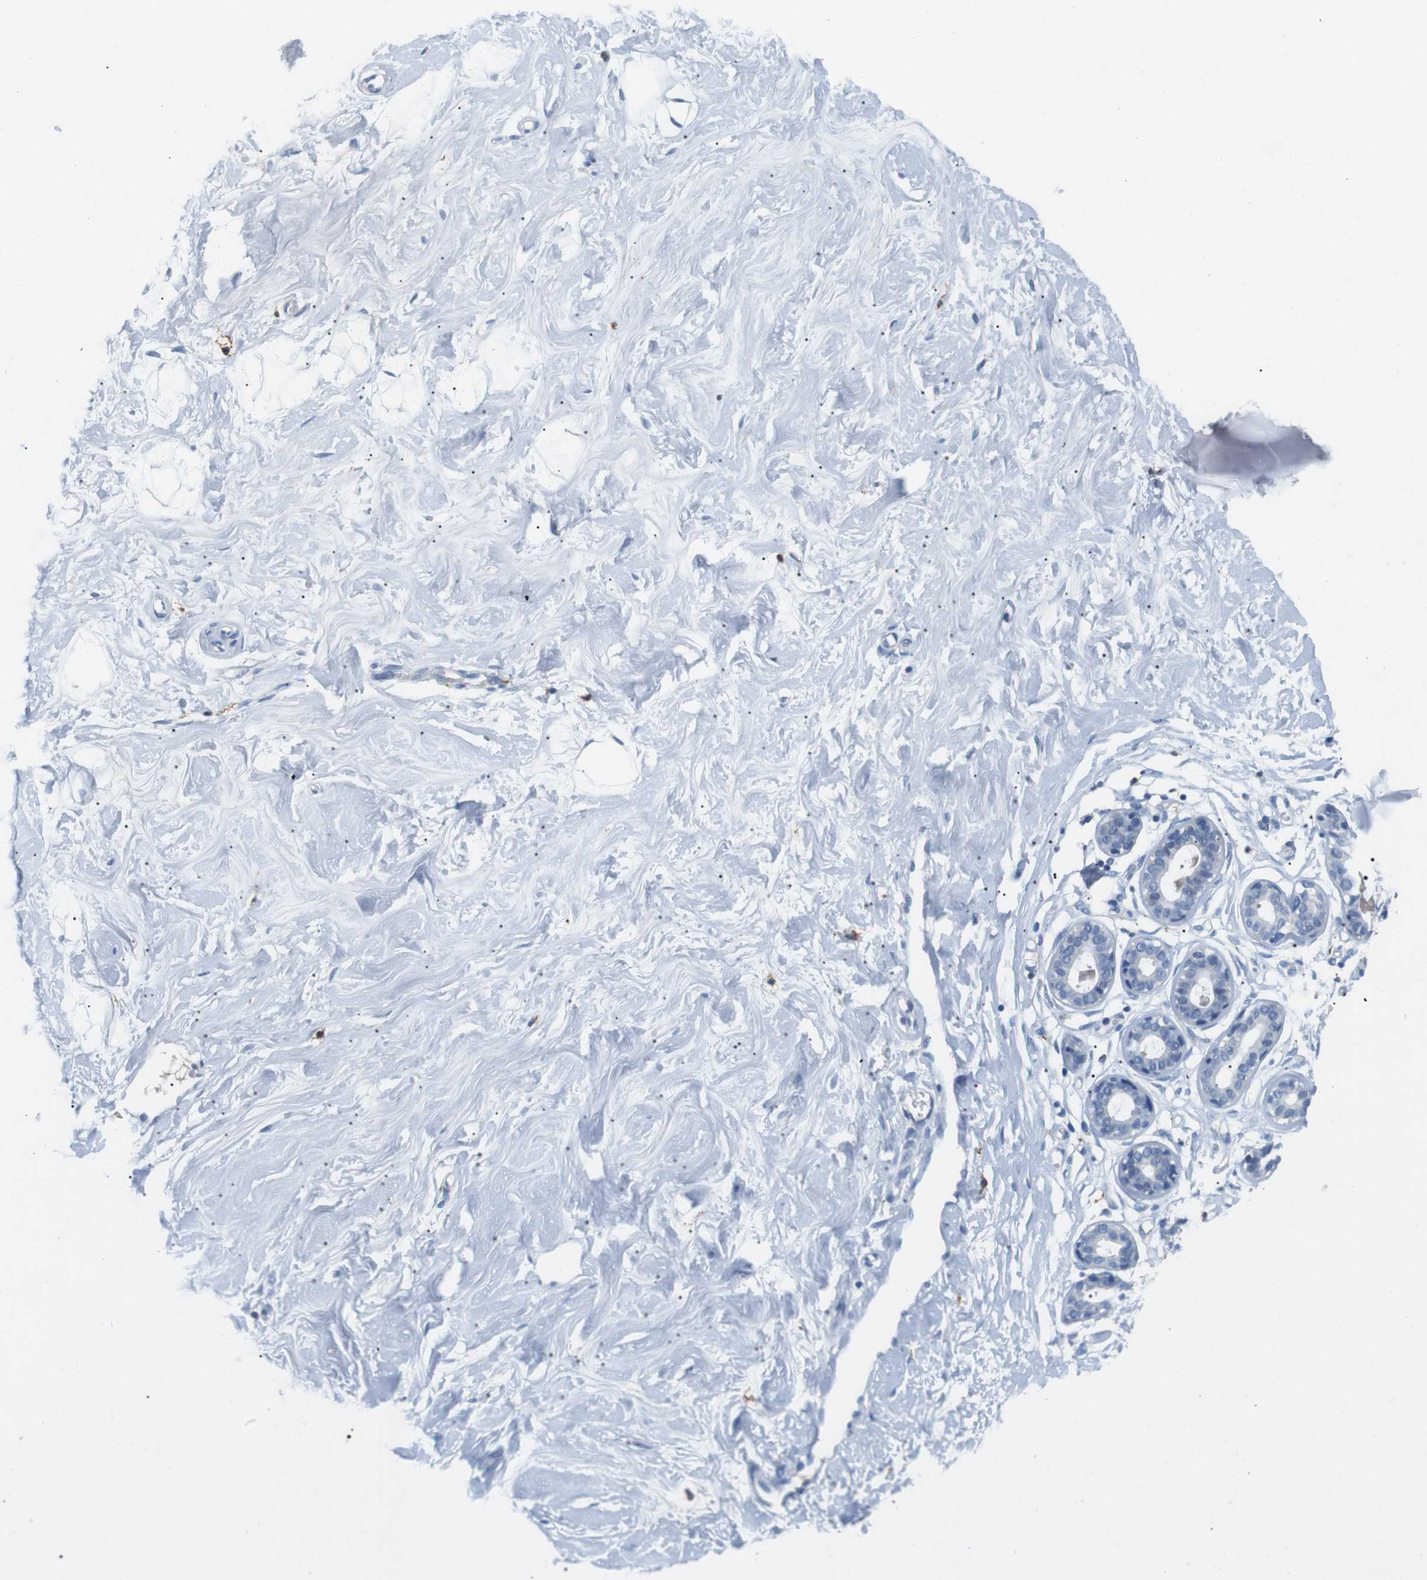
{"staining": {"intensity": "negative", "quantity": "none", "location": "none"}, "tissue": "breast", "cell_type": "Adipocytes", "image_type": "normal", "snomed": [{"axis": "morphology", "description": "Normal tissue, NOS"}, {"axis": "topography", "description": "Breast"}], "caption": "A micrograph of breast stained for a protein displays no brown staining in adipocytes. (DAB immunohistochemistry visualized using brightfield microscopy, high magnification).", "gene": "FCGRT", "patient": {"sex": "female", "age": 23}}